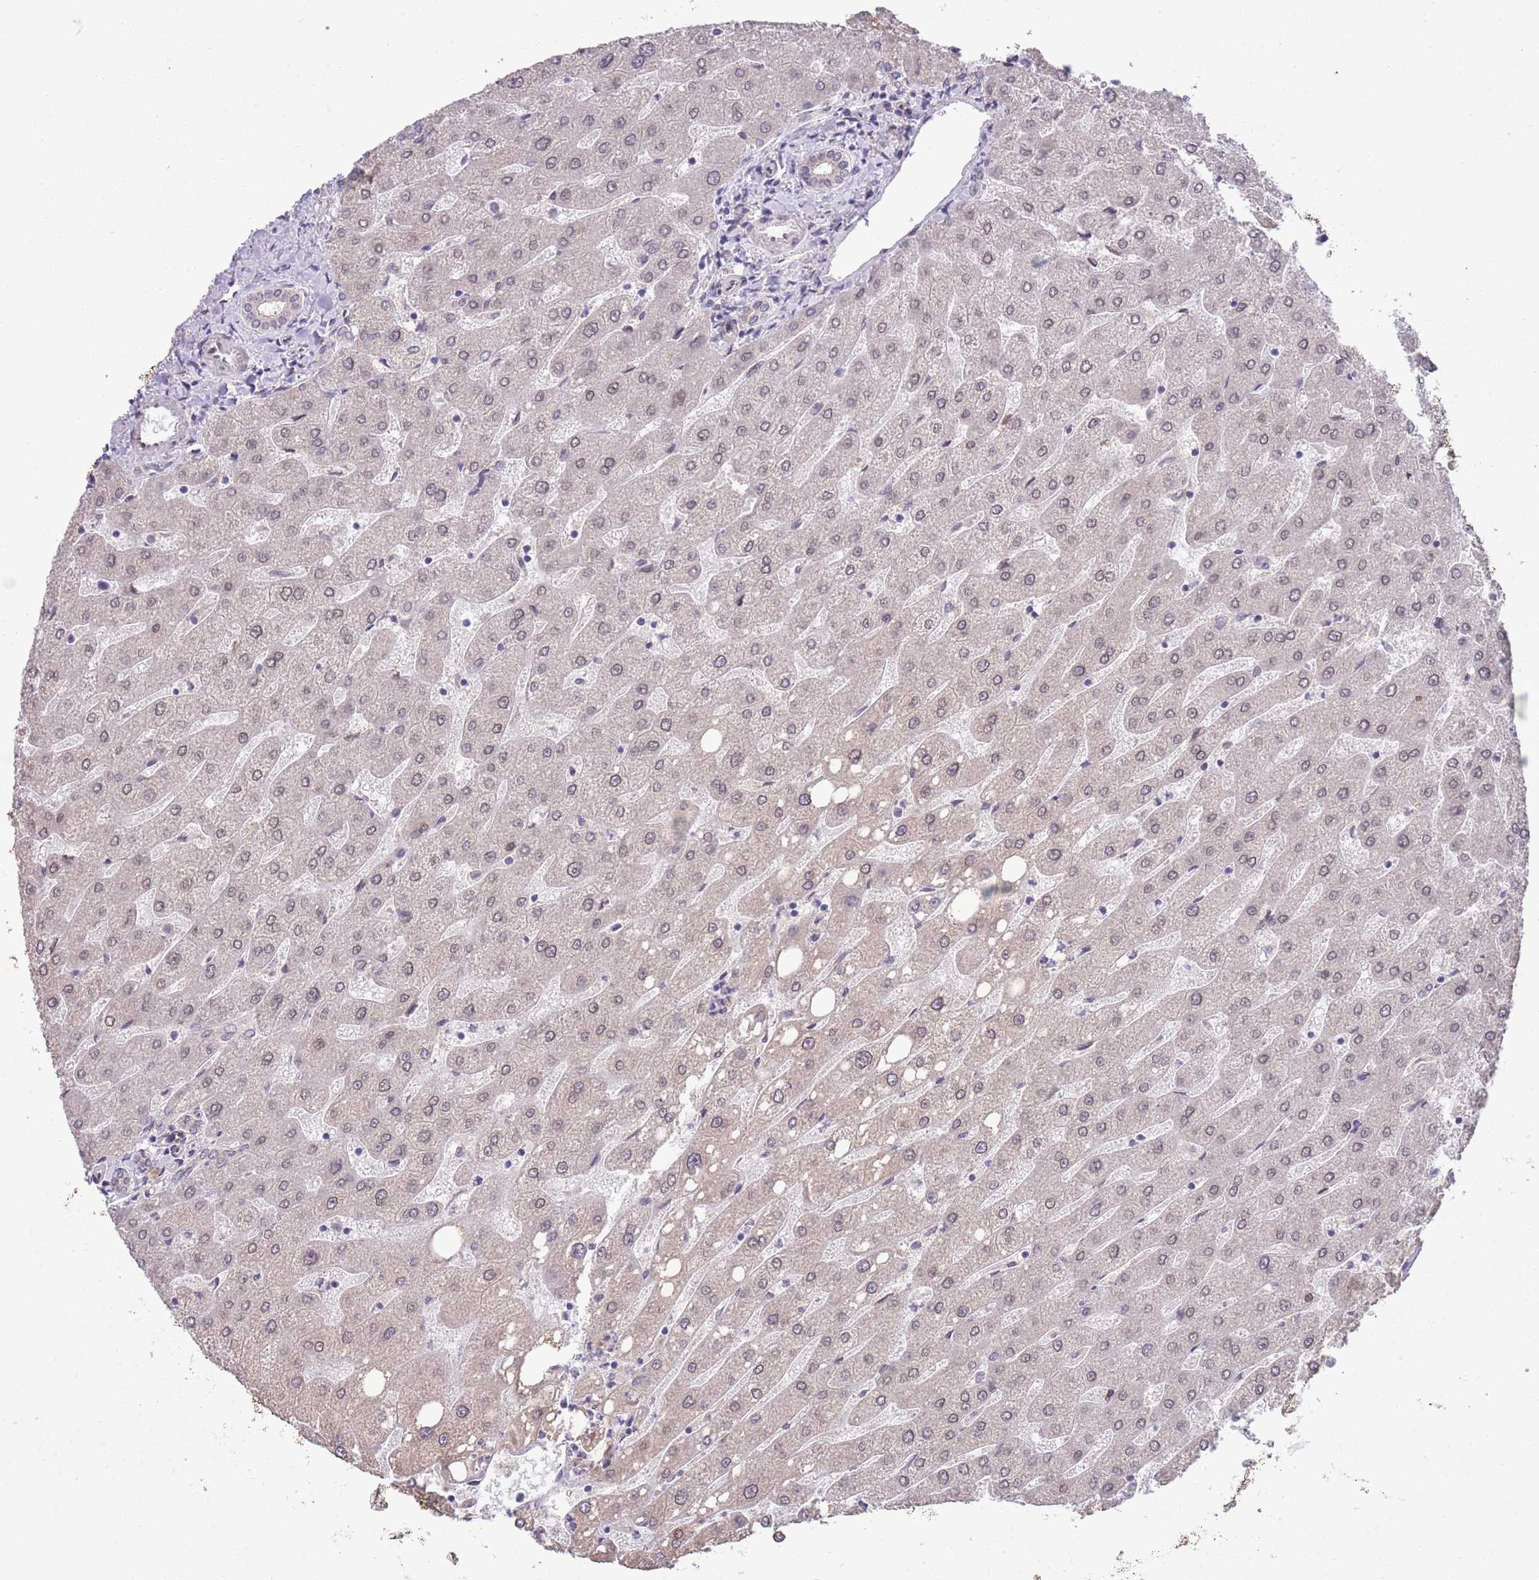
{"staining": {"intensity": "negative", "quantity": "none", "location": "none"}, "tissue": "liver", "cell_type": "Cholangiocytes", "image_type": "normal", "snomed": [{"axis": "morphology", "description": "Normal tissue, NOS"}, {"axis": "topography", "description": "Liver"}], "caption": "DAB immunohistochemical staining of normal human liver demonstrates no significant staining in cholangiocytes. (DAB immunohistochemistry (IHC), high magnification).", "gene": "CCND2", "patient": {"sex": "male", "age": 67}}